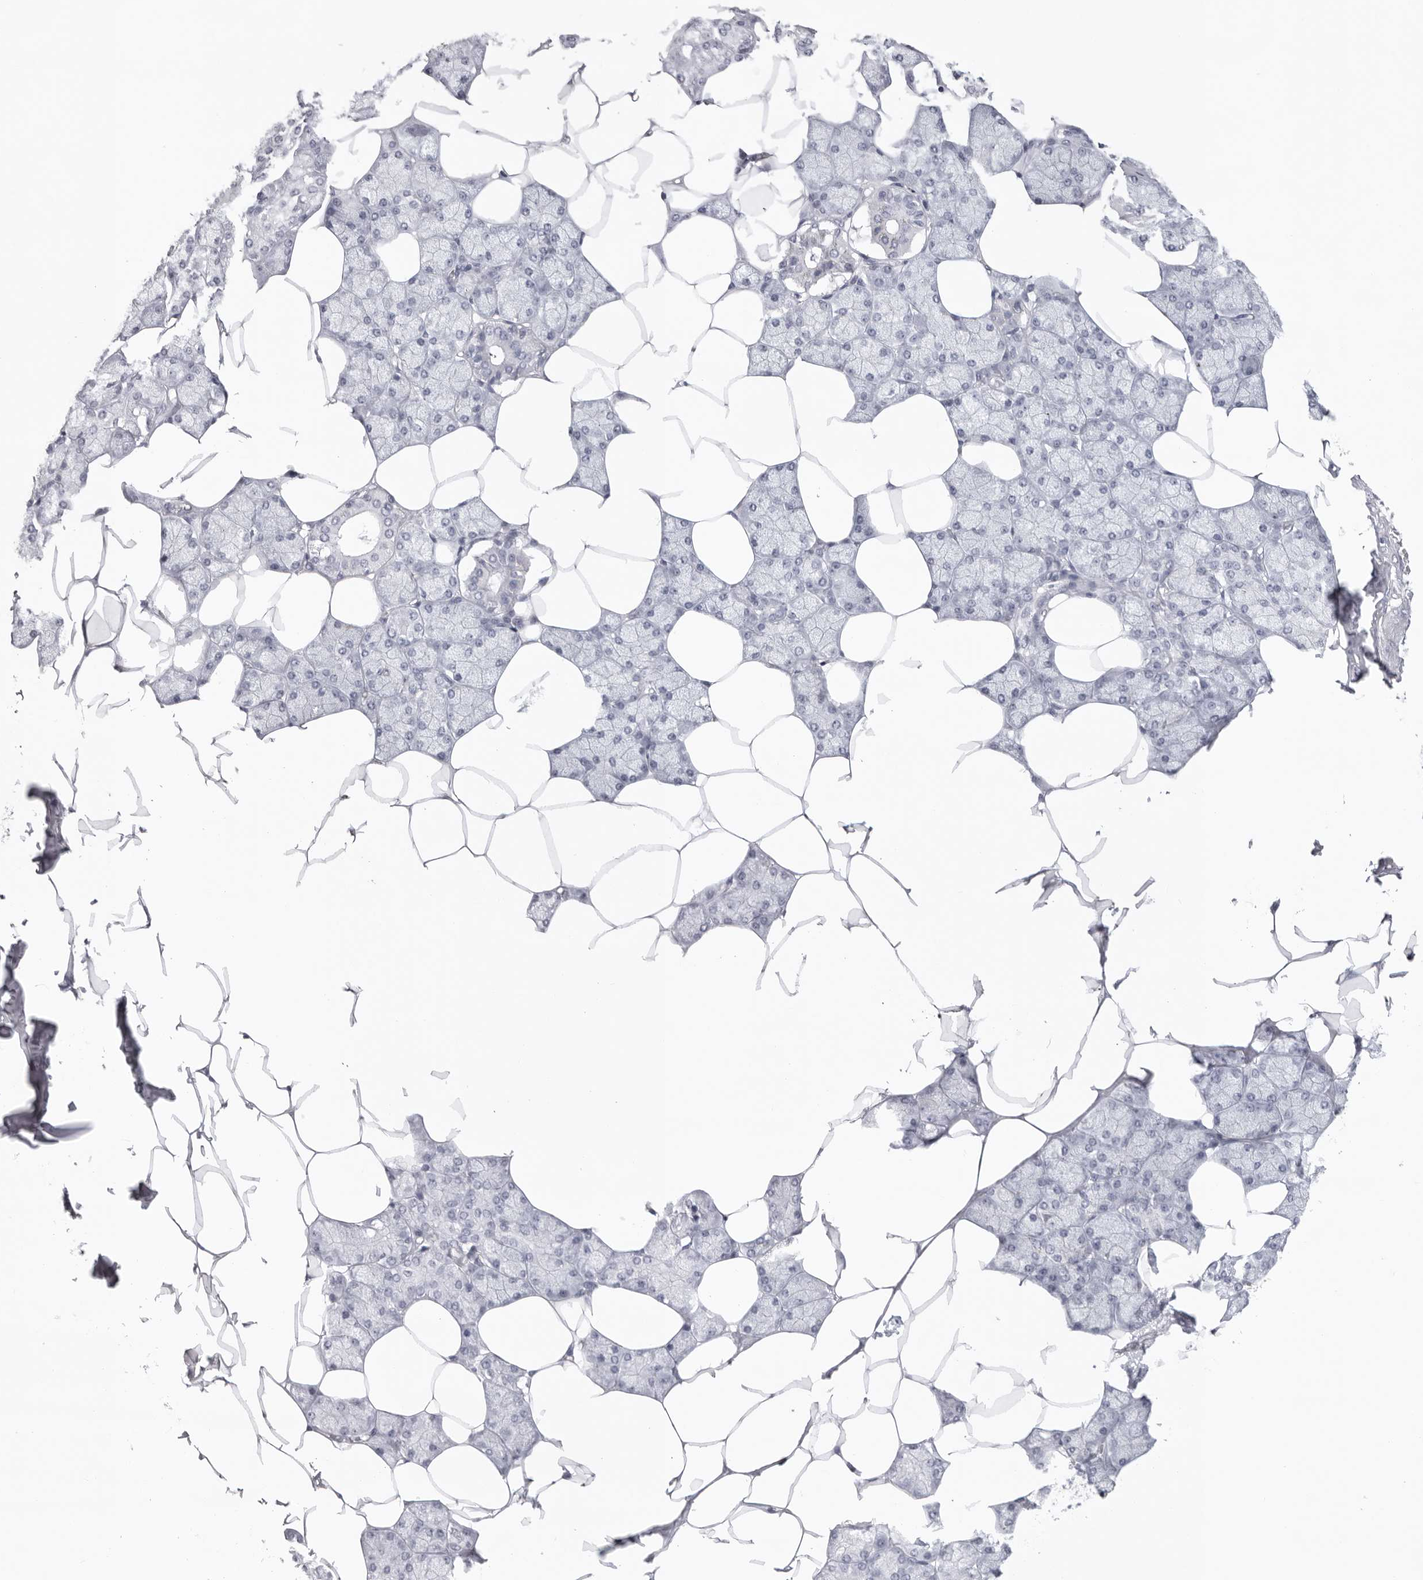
{"staining": {"intensity": "negative", "quantity": "none", "location": "none"}, "tissue": "salivary gland", "cell_type": "Glandular cells", "image_type": "normal", "snomed": [{"axis": "morphology", "description": "Normal tissue, NOS"}, {"axis": "topography", "description": "Salivary gland"}], "caption": "Immunohistochemistry (IHC) micrograph of unremarkable salivary gland: salivary gland stained with DAB shows no significant protein positivity in glandular cells. The staining was performed using DAB (3,3'-diaminobenzidine) to visualize the protein expression in brown, while the nuclei were stained in blue with hematoxylin (Magnification: 20x).", "gene": "FMNL1", "patient": {"sex": "male", "age": 62}}